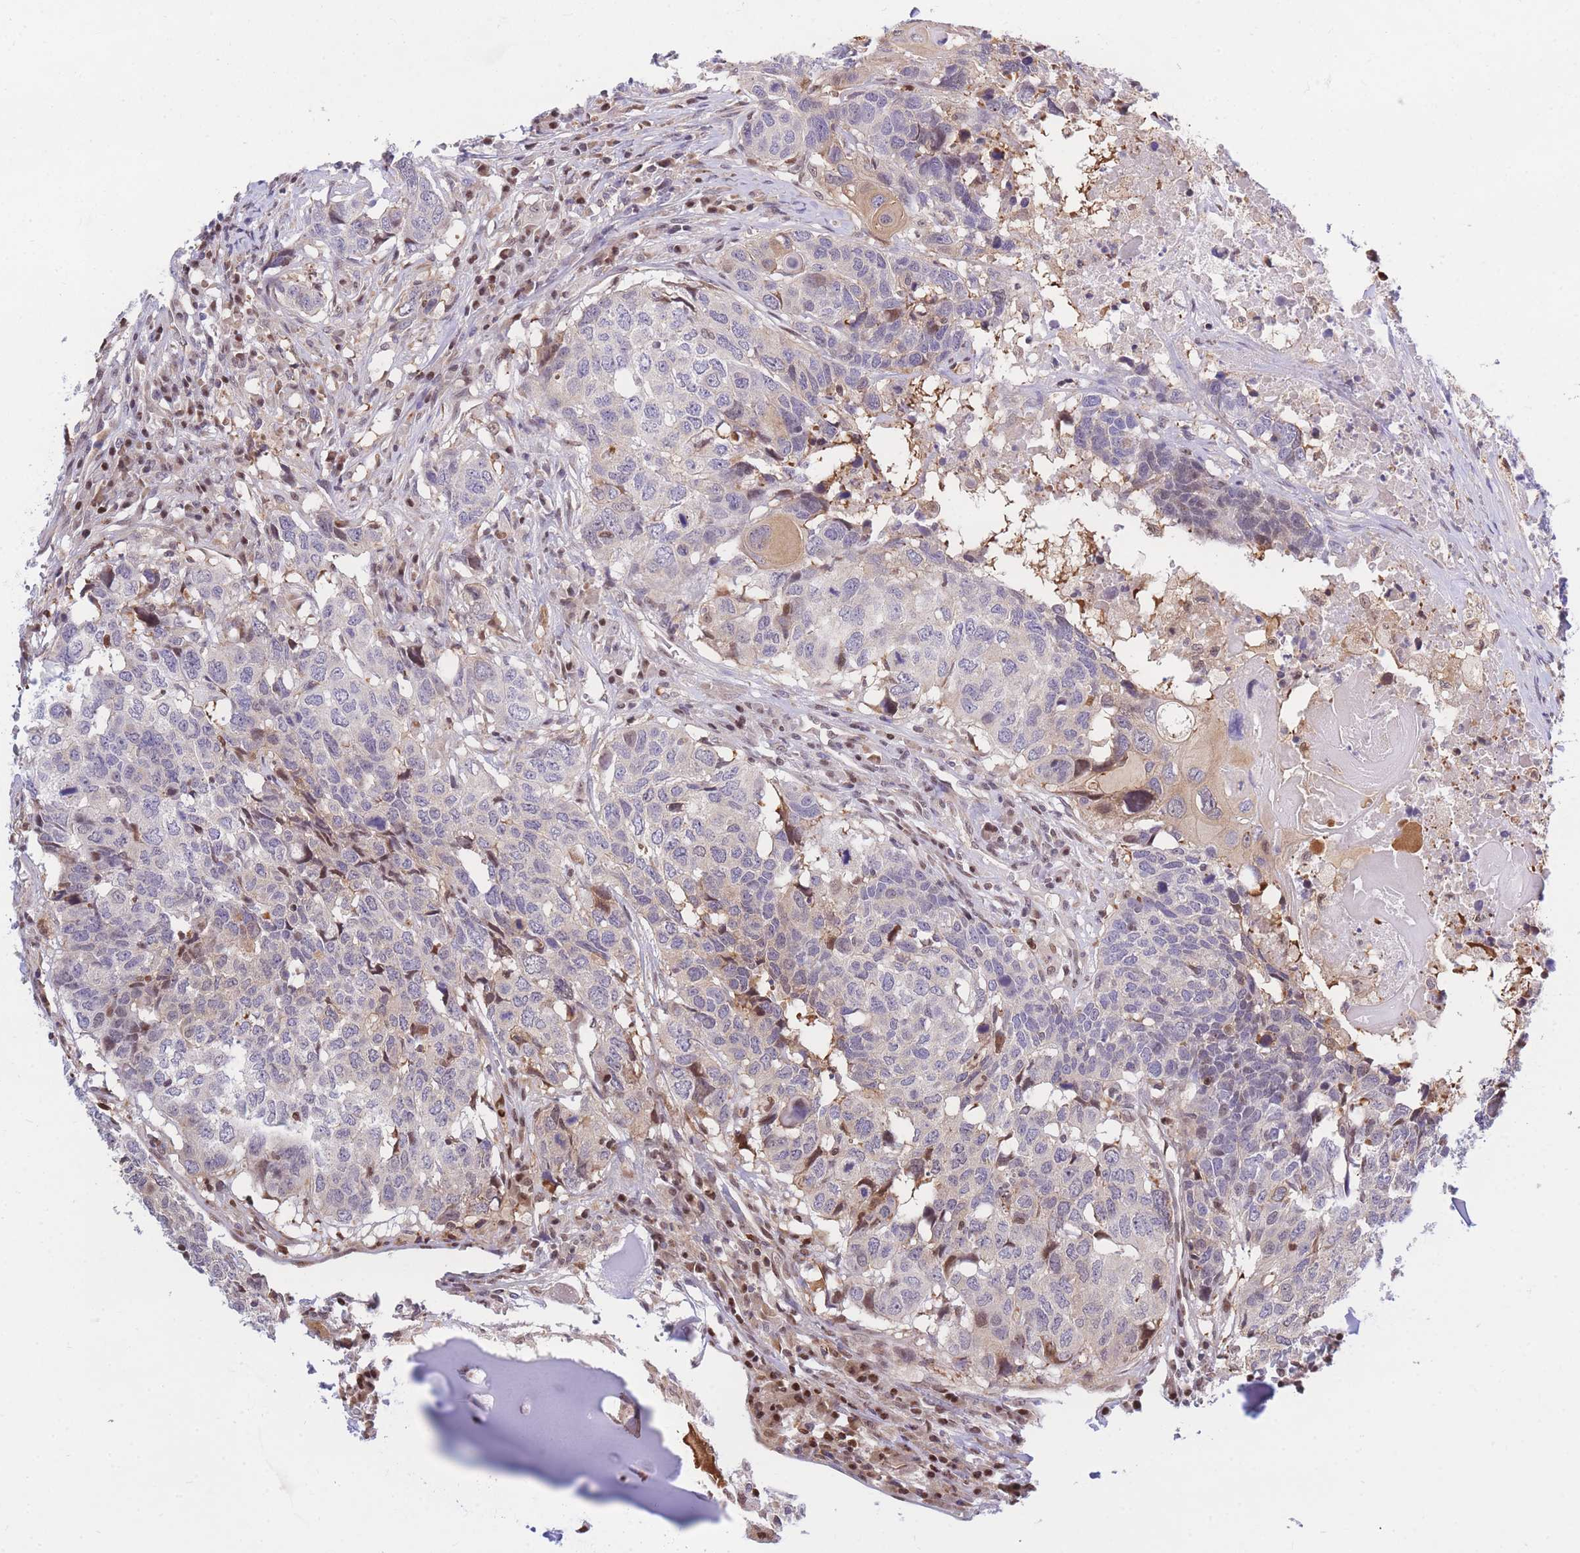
{"staining": {"intensity": "weak", "quantity": "<25%", "location": "cytoplasmic/membranous"}, "tissue": "head and neck cancer", "cell_type": "Tumor cells", "image_type": "cancer", "snomed": [{"axis": "morphology", "description": "Squamous cell carcinoma, NOS"}, {"axis": "topography", "description": "Head-Neck"}], "caption": "Squamous cell carcinoma (head and neck) was stained to show a protein in brown. There is no significant staining in tumor cells.", "gene": "CRACD", "patient": {"sex": "male", "age": 66}}